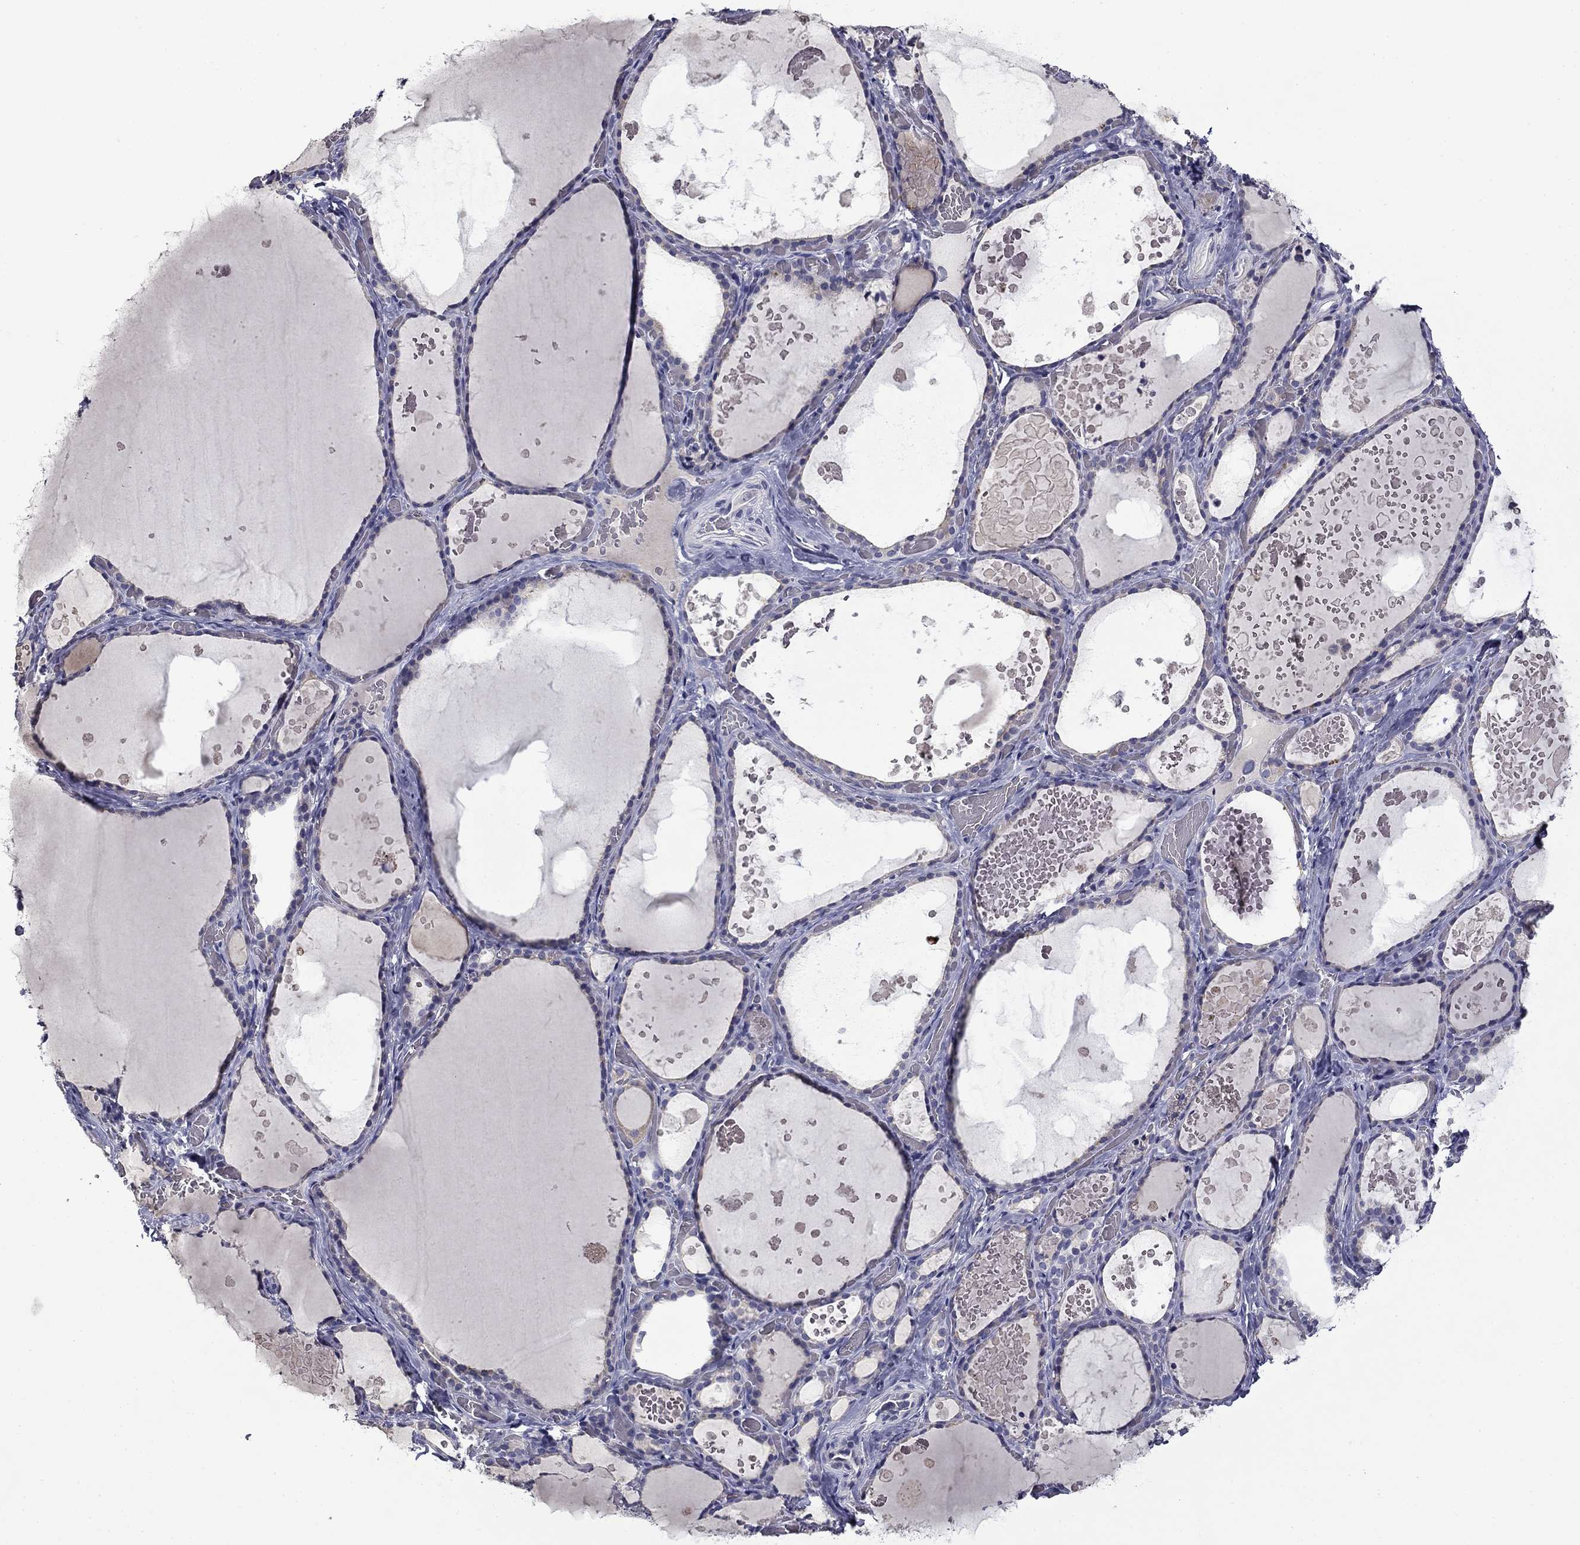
{"staining": {"intensity": "negative", "quantity": "none", "location": "none"}, "tissue": "thyroid gland", "cell_type": "Glandular cells", "image_type": "normal", "snomed": [{"axis": "morphology", "description": "Normal tissue, NOS"}, {"axis": "topography", "description": "Thyroid gland"}], "caption": "Immunohistochemistry histopathology image of normal human thyroid gland stained for a protein (brown), which shows no staining in glandular cells. (Immunohistochemistry (ihc), brightfield microscopy, high magnification).", "gene": "SPATA7", "patient": {"sex": "female", "age": 56}}